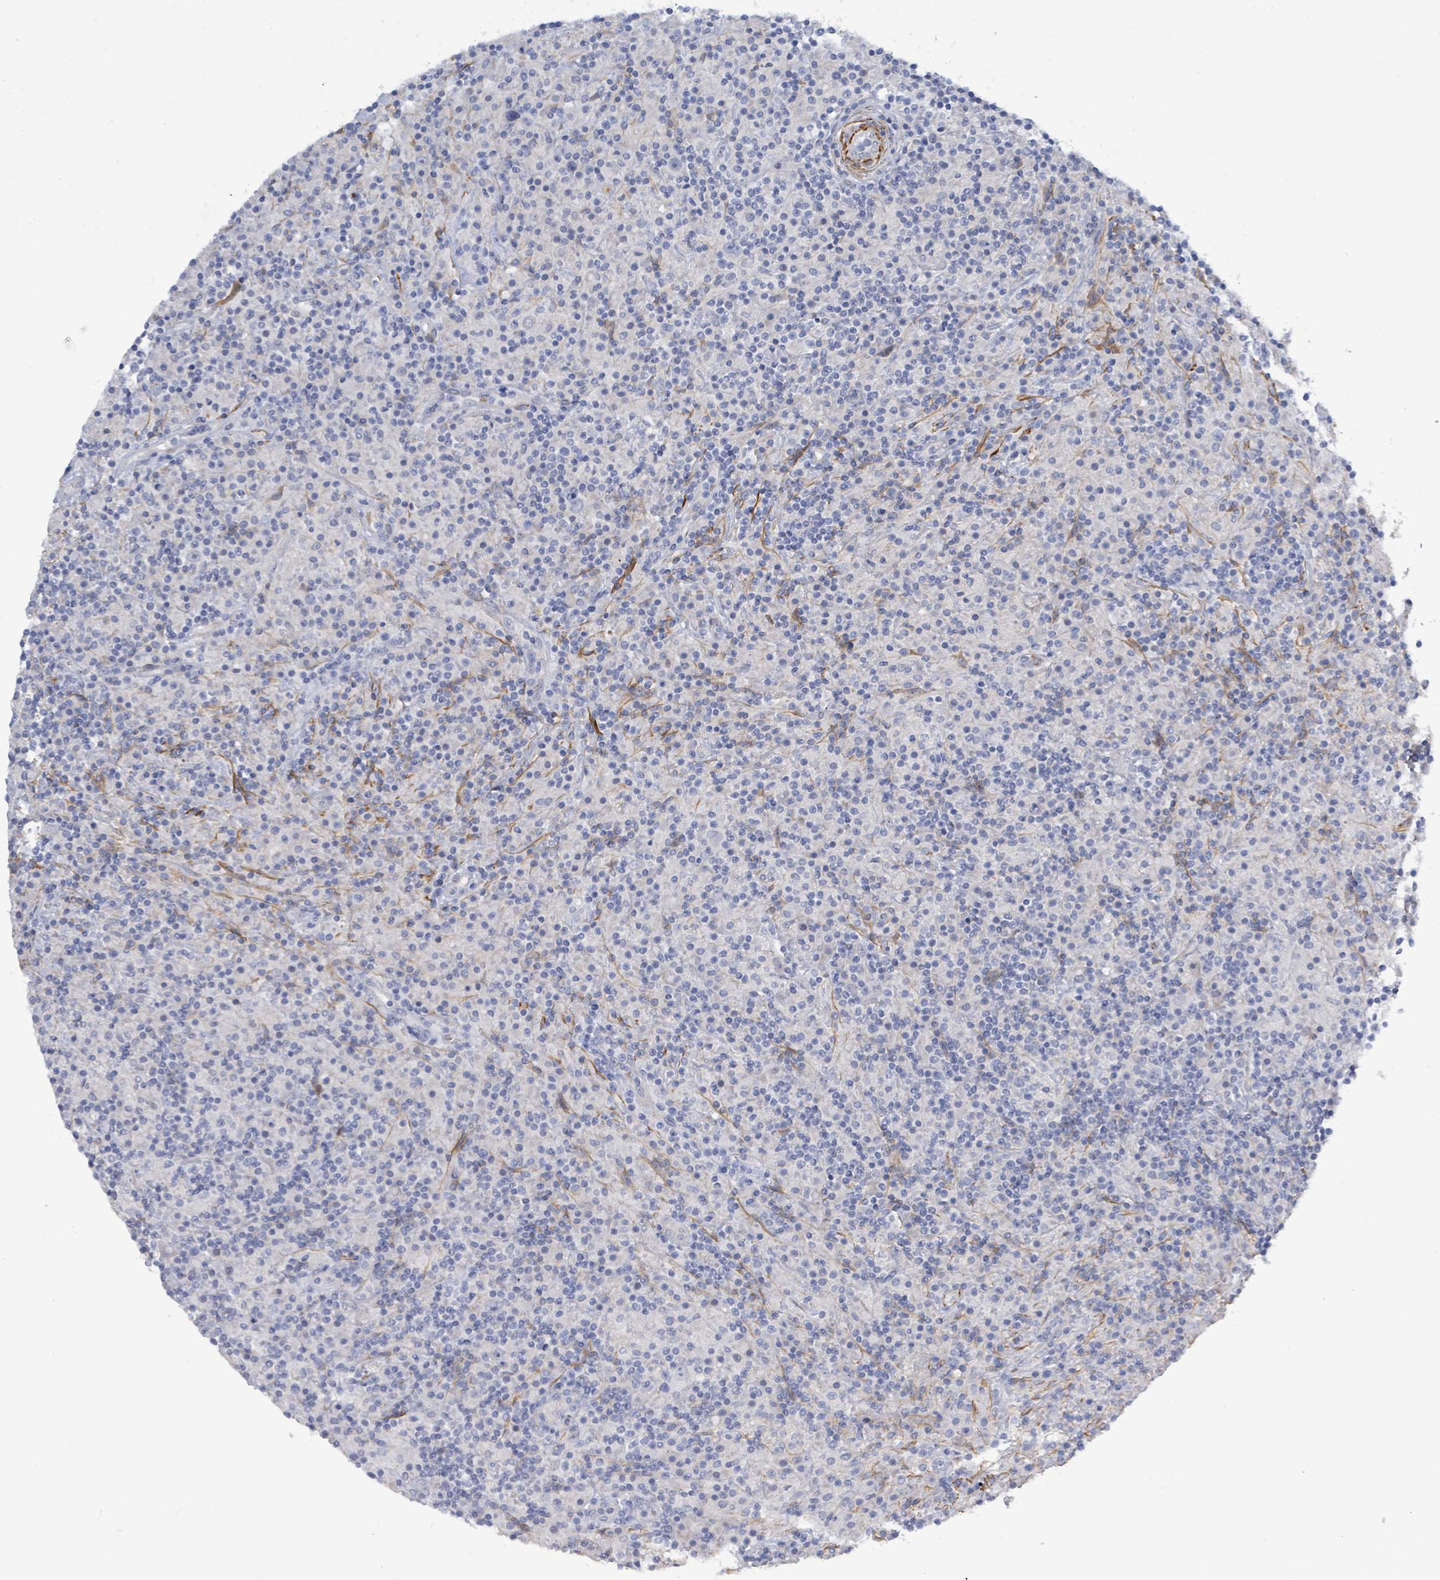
{"staining": {"intensity": "negative", "quantity": "none", "location": "none"}, "tissue": "lymphoma", "cell_type": "Tumor cells", "image_type": "cancer", "snomed": [{"axis": "morphology", "description": "Hodgkin's disease, NOS"}, {"axis": "topography", "description": "Lymph node"}], "caption": "Tumor cells are negative for protein expression in human Hodgkin's disease.", "gene": "DMRTC1B", "patient": {"sex": "male", "age": 70}}